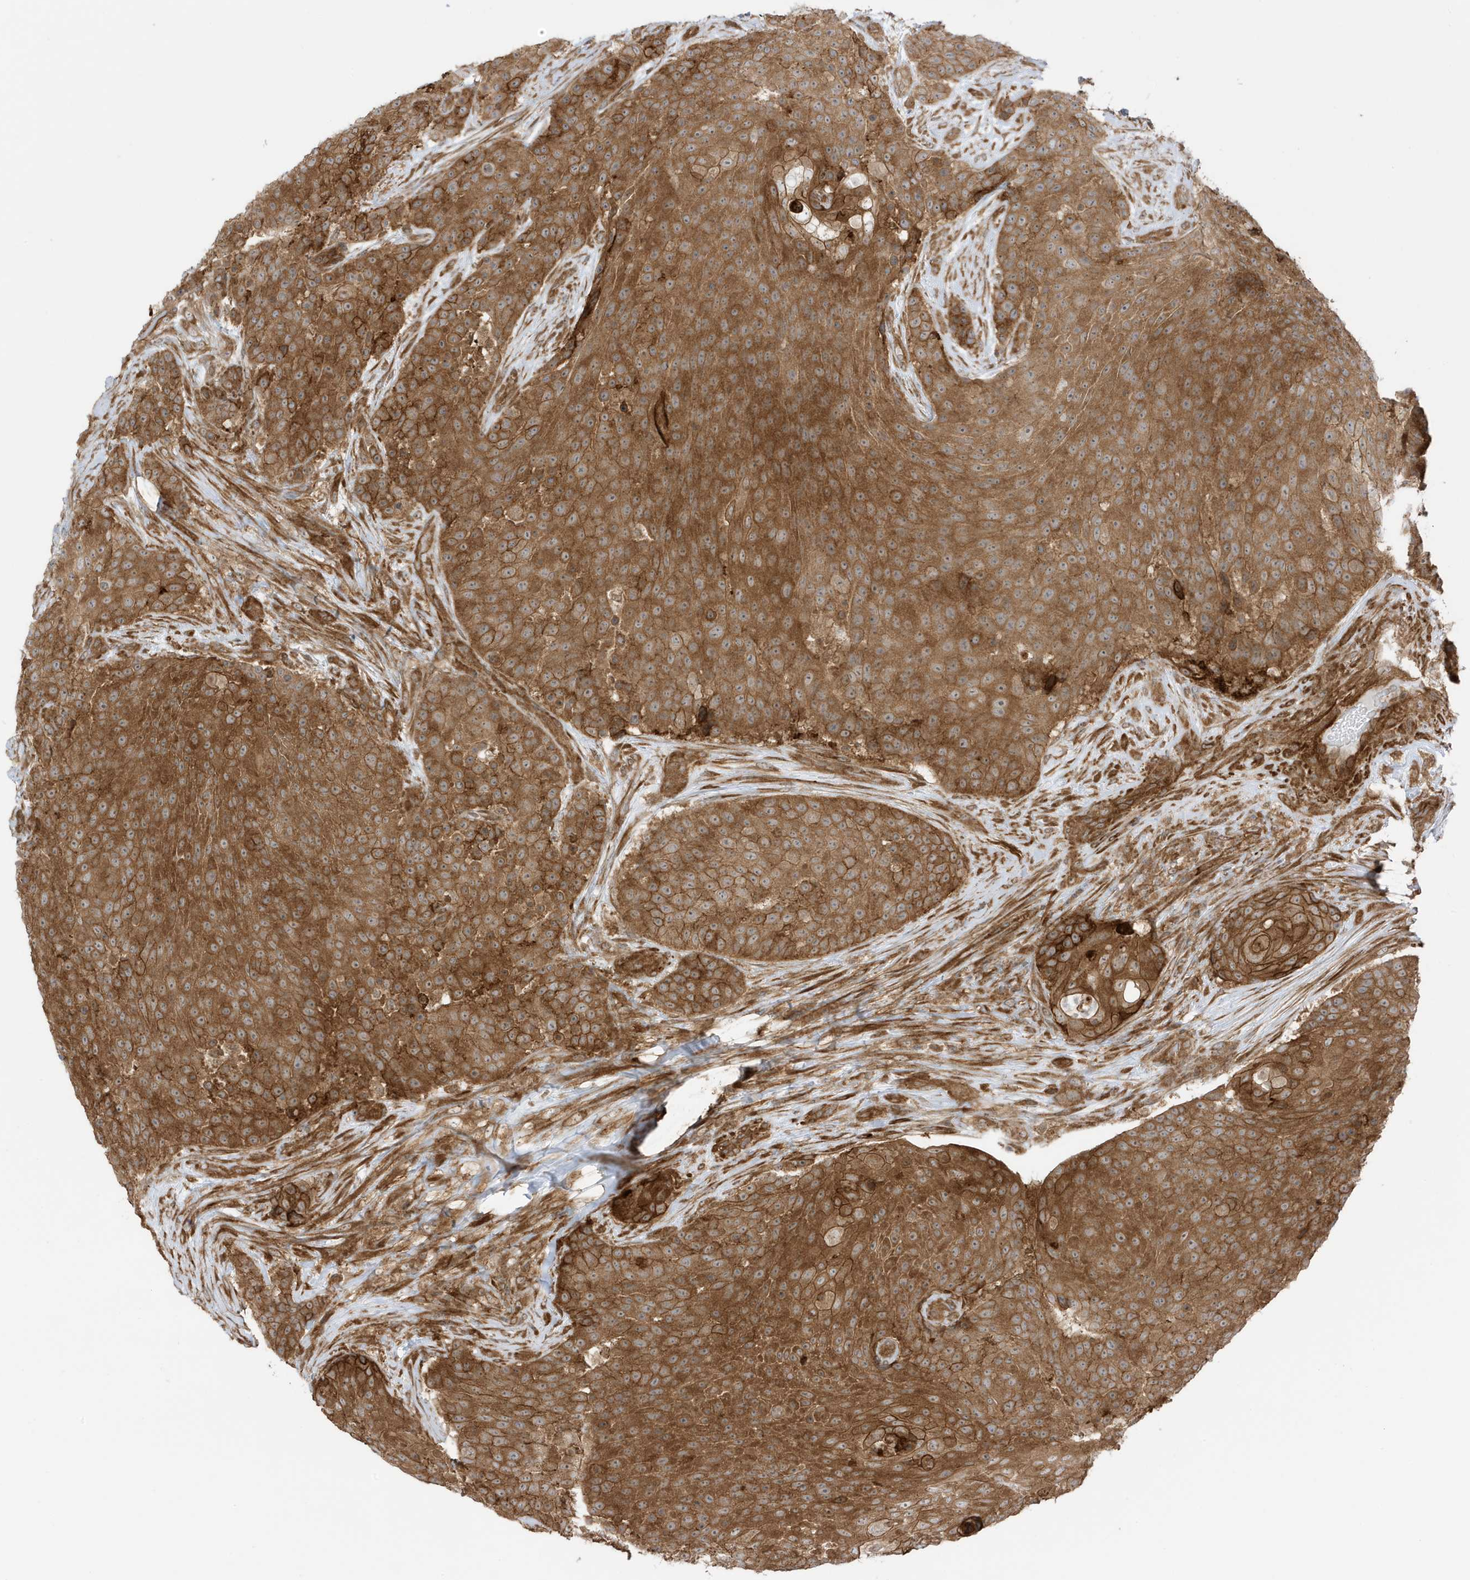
{"staining": {"intensity": "strong", "quantity": ">75%", "location": "cytoplasmic/membranous"}, "tissue": "urothelial cancer", "cell_type": "Tumor cells", "image_type": "cancer", "snomed": [{"axis": "morphology", "description": "Urothelial carcinoma, High grade"}, {"axis": "topography", "description": "Urinary bladder"}], "caption": "Immunohistochemistry (DAB) staining of human urothelial carcinoma (high-grade) exhibits strong cytoplasmic/membranous protein staining in approximately >75% of tumor cells. (DAB (3,3'-diaminobenzidine) = brown stain, brightfield microscopy at high magnification).", "gene": "CDC42EP3", "patient": {"sex": "female", "age": 63}}